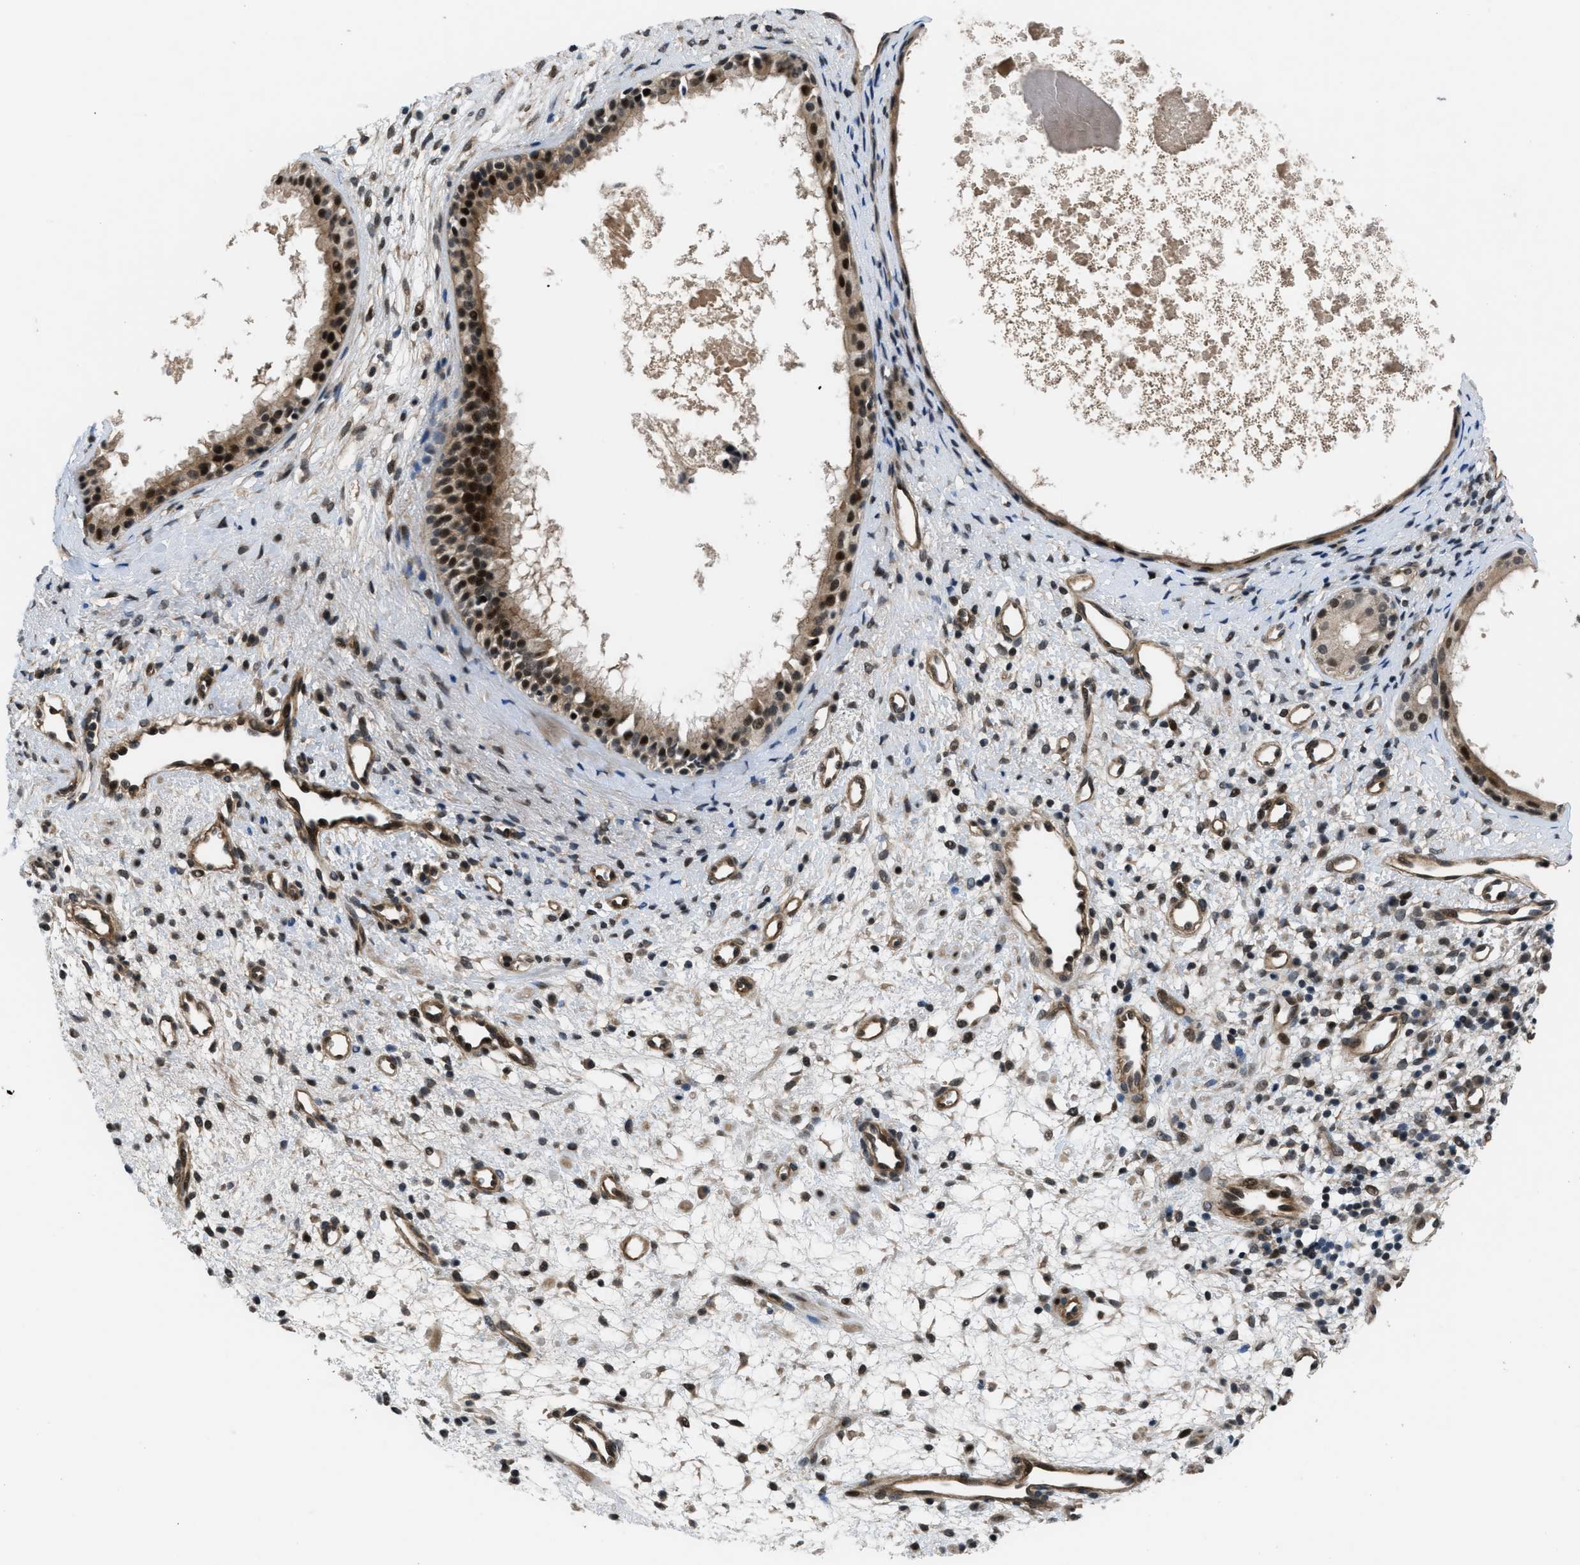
{"staining": {"intensity": "strong", "quantity": ">75%", "location": "cytoplasmic/membranous,nuclear"}, "tissue": "nasopharynx", "cell_type": "Respiratory epithelial cells", "image_type": "normal", "snomed": [{"axis": "morphology", "description": "Normal tissue, NOS"}, {"axis": "topography", "description": "Nasopharynx"}], "caption": "A micrograph of nasopharynx stained for a protein reveals strong cytoplasmic/membranous,nuclear brown staining in respiratory epithelial cells. The staining is performed using DAB (3,3'-diaminobenzidine) brown chromogen to label protein expression. The nuclei are counter-stained blue using hematoxylin.", "gene": "SETD5", "patient": {"sex": "male", "age": 22}}